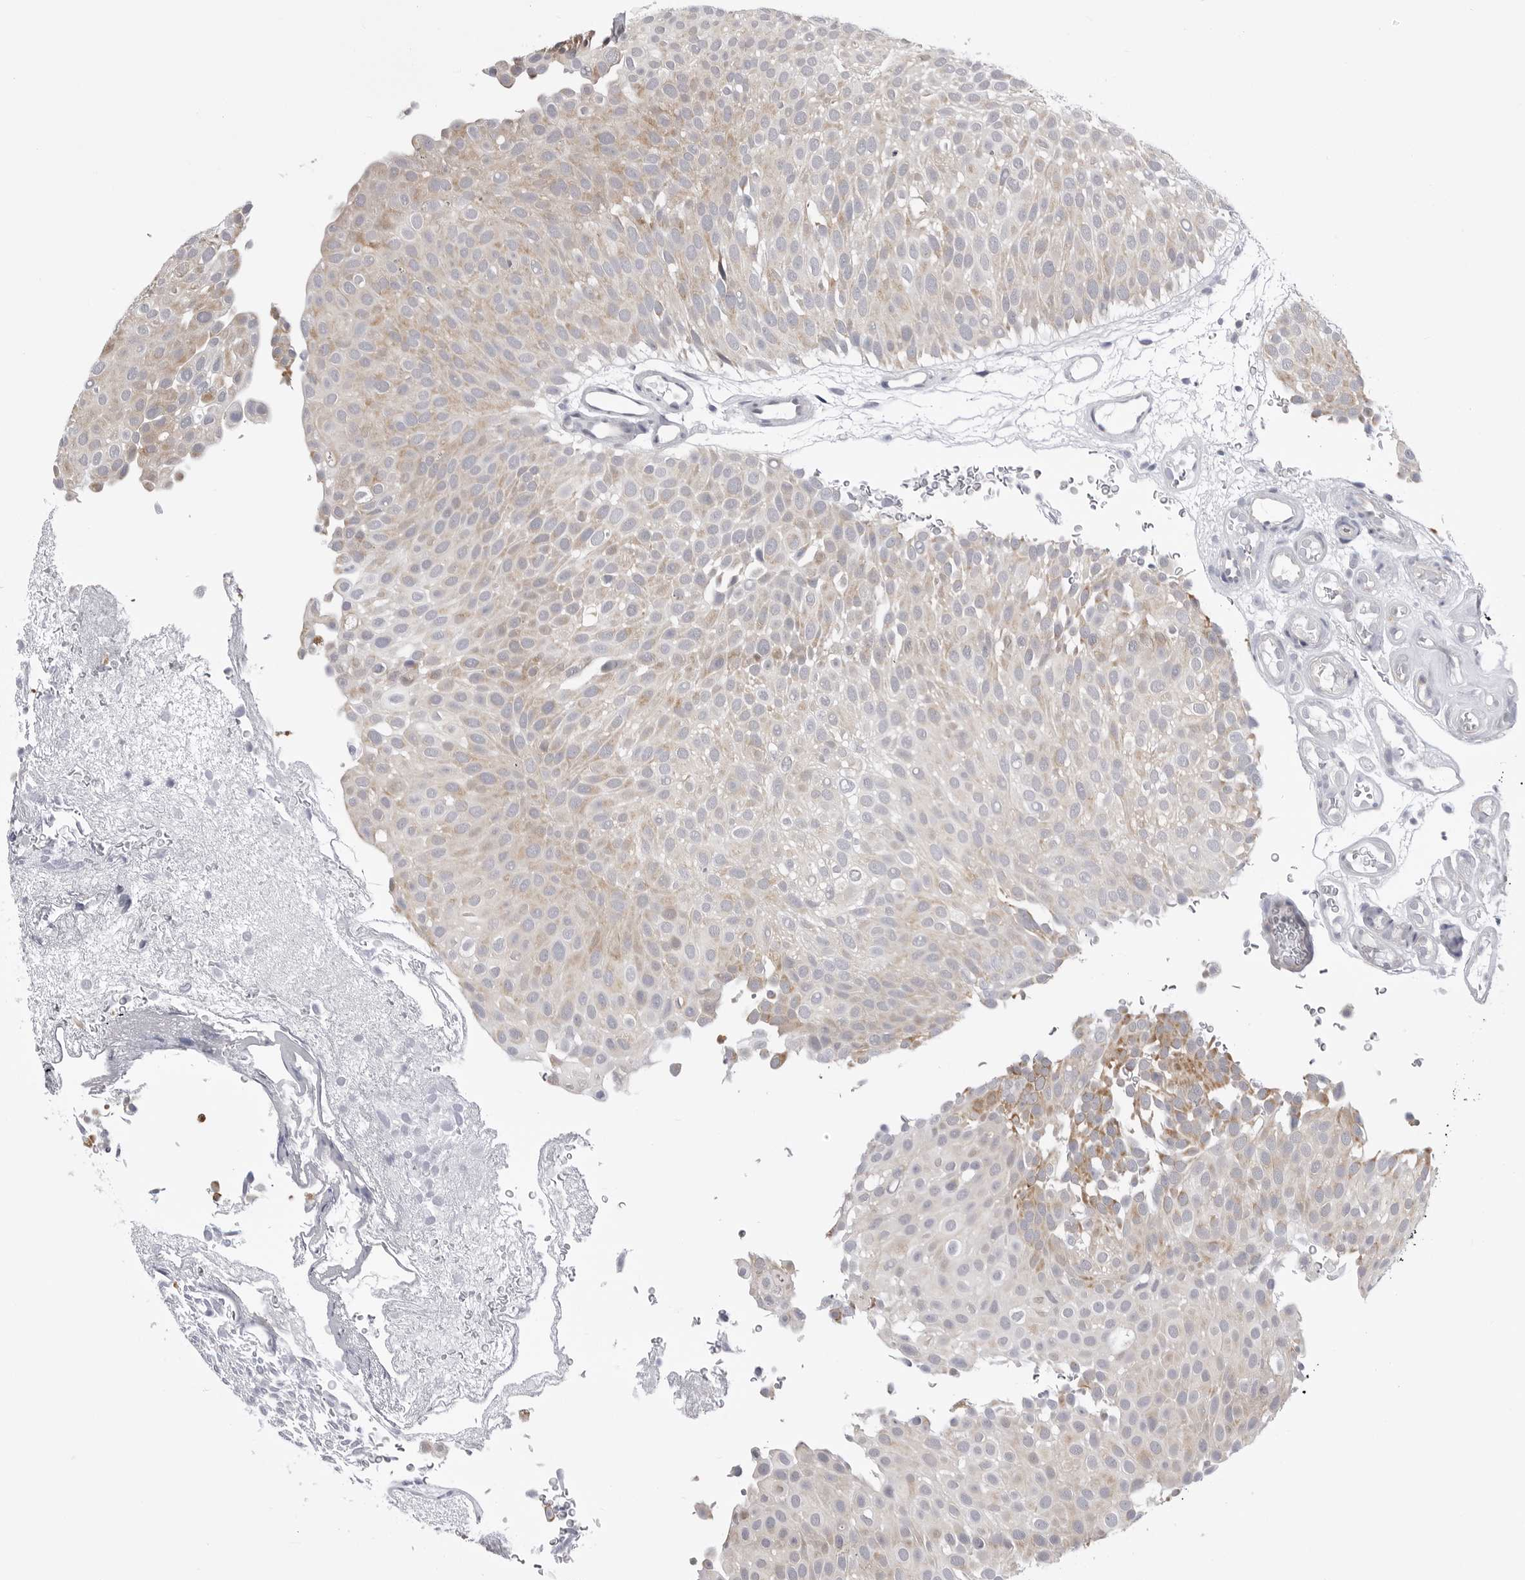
{"staining": {"intensity": "moderate", "quantity": "25%-75%", "location": "cytoplasmic/membranous"}, "tissue": "urothelial cancer", "cell_type": "Tumor cells", "image_type": "cancer", "snomed": [{"axis": "morphology", "description": "Urothelial carcinoma, Low grade"}, {"axis": "topography", "description": "Urinary bladder"}], "caption": "An image of urothelial cancer stained for a protein demonstrates moderate cytoplasmic/membranous brown staining in tumor cells.", "gene": "FH", "patient": {"sex": "male", "age": 78}}